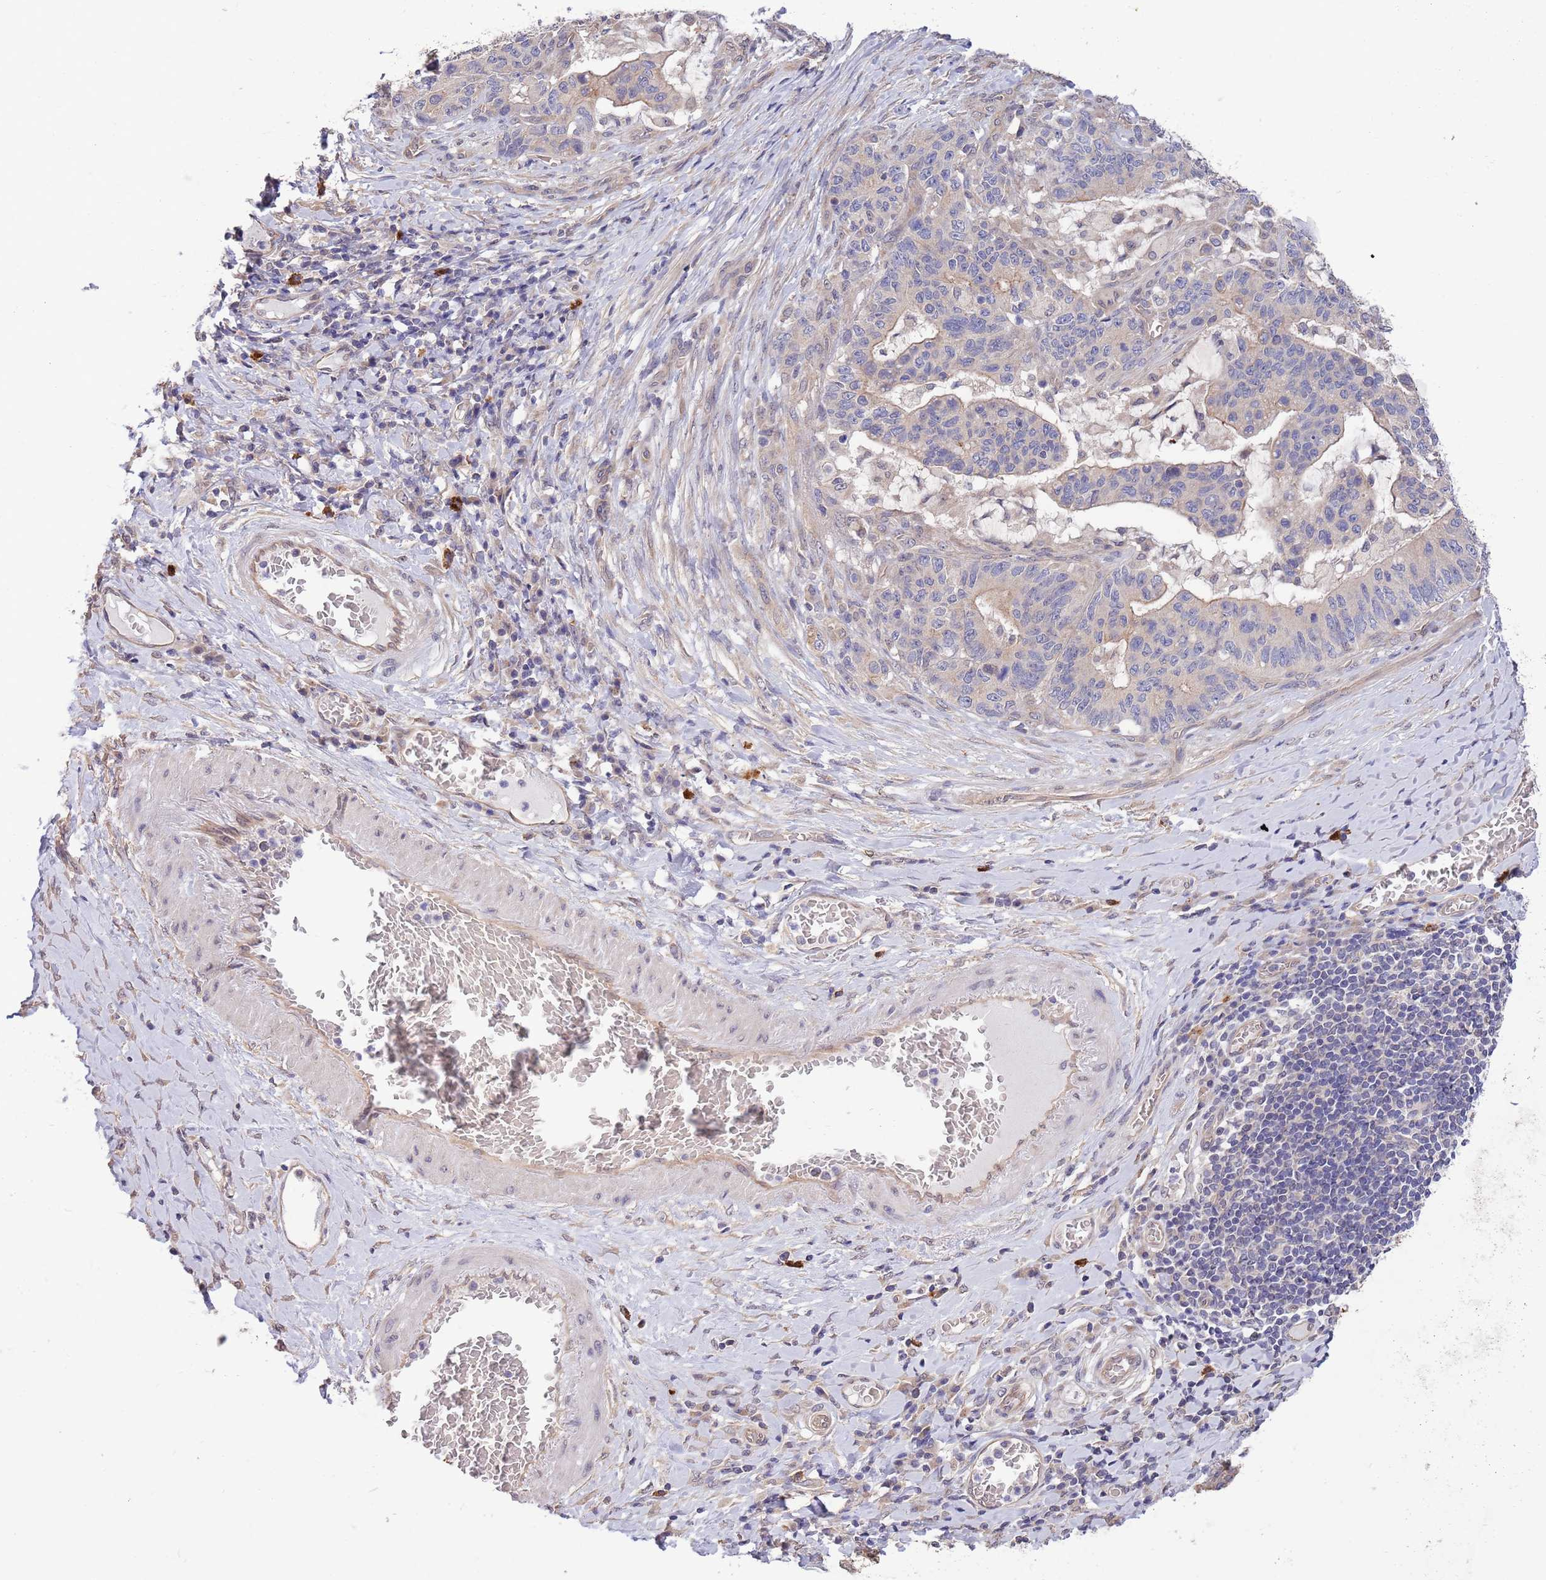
{"staining": {"intensity": "weak", "quantity": "<25%", "location": "cytoplasmic/membranous"}, "tissue": "stomach cancer", "cell_type": "Tumor cells", "image_type": "cancer", "snomed": [{"axis": "morphology", "description": "Normal tissue, NOS"}, {"axis": "morphology", "description": "Adenocarcinoma, NOS"}, {"axis": "topography", "description": "Stomach"}], "caption": "This is an IHC image of human stomach cancer (adenocarcinoma). There is no expression in tumor cells.", "gene": "MARVELD2", "patient": {"sex": "female", "age": 64}}